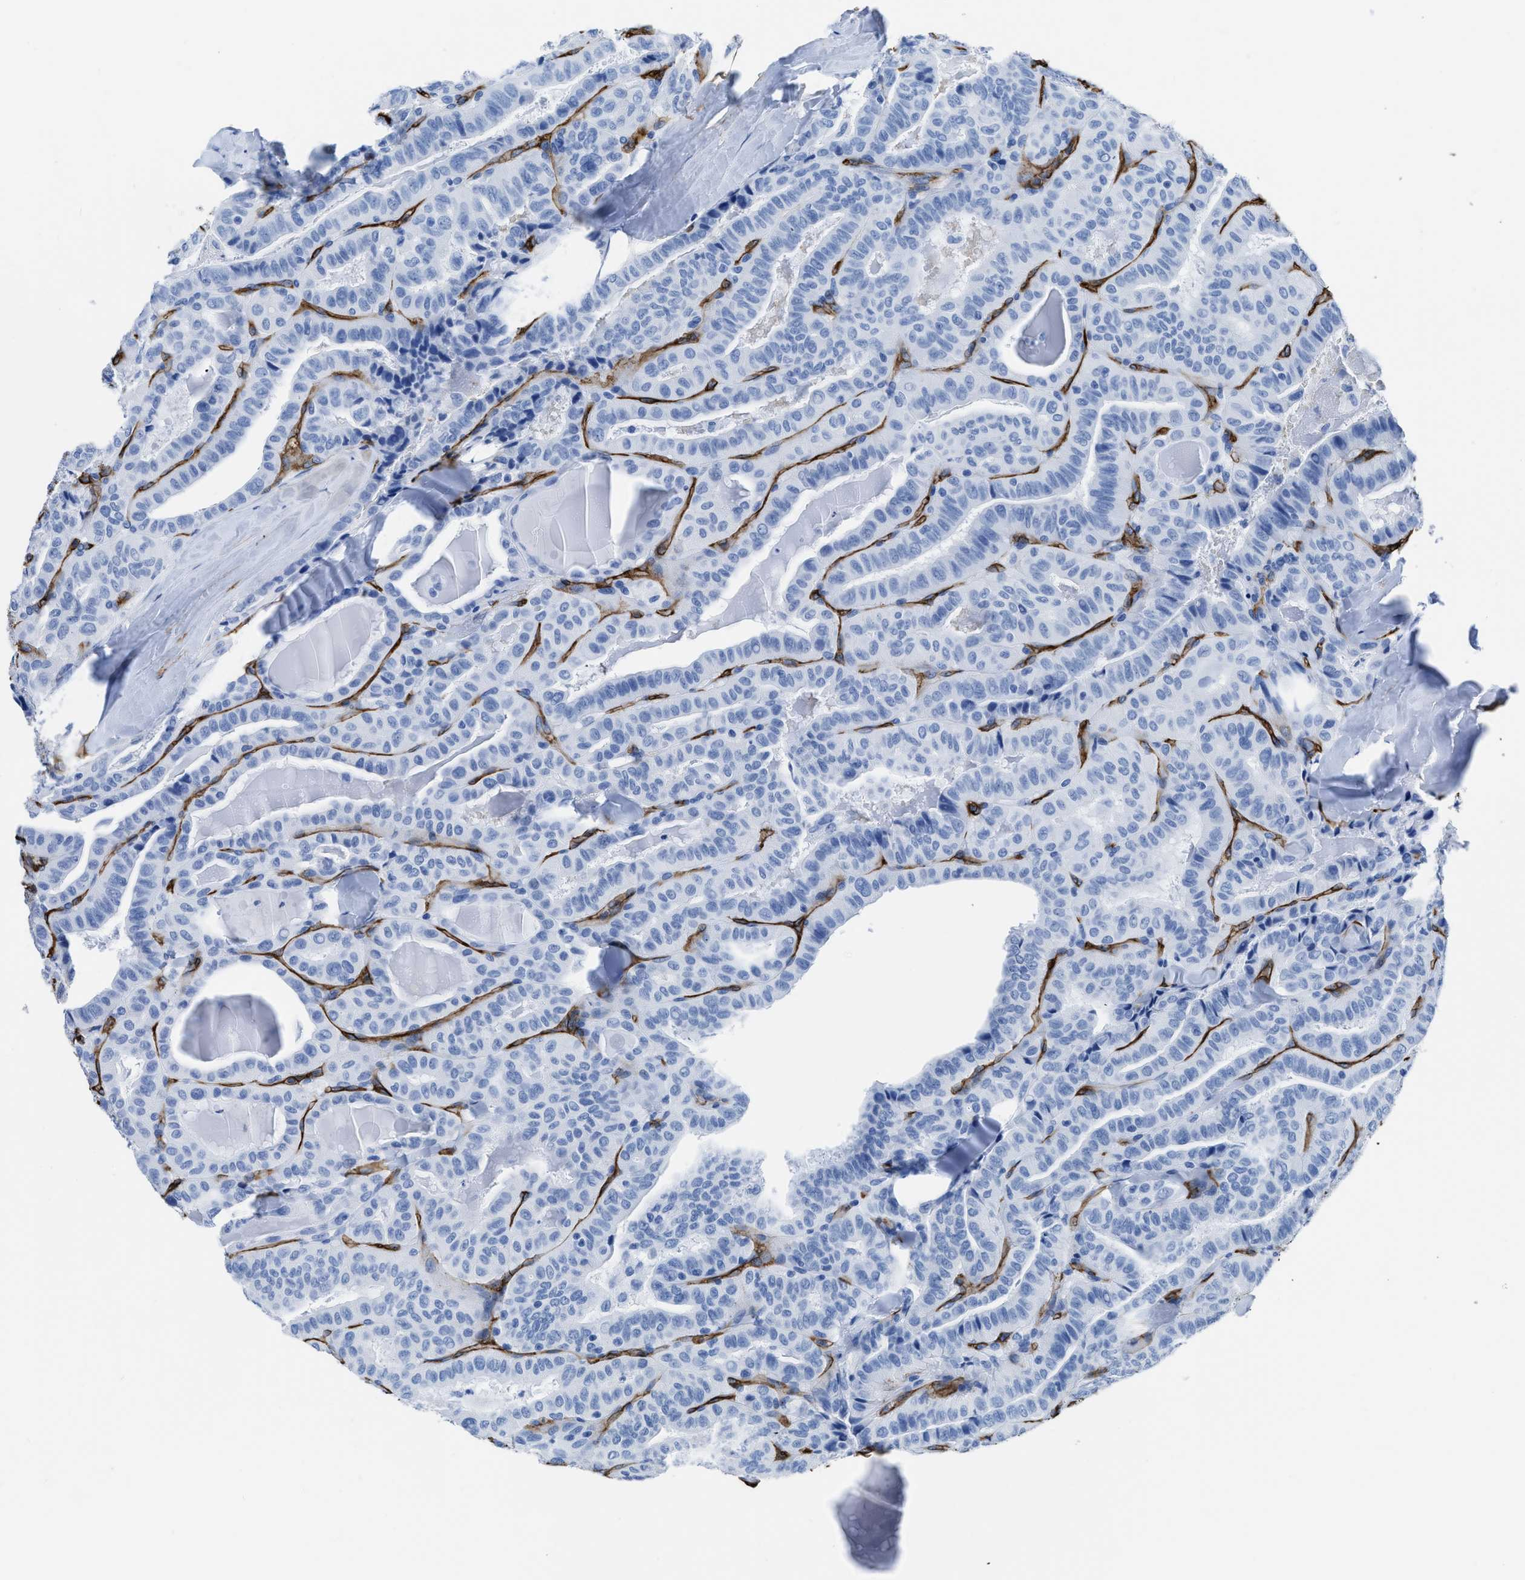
{"staining": {"intensity": "negative", "quantity": "none", "location": "none"}, "tissue": "thyroid cancer", "cell_type": "Tumor cells", "image_type": "cancer", "snomed": [{"axis": "morphology", "description": "Papillary adenocarcinoma, NOS"}, {"axis": "topography", "description": "Thyroid gland"}], "caption": "Thyroid papillary adenocarcinoma stained for a protein using immunohistochemistry reveals no staining tumor cells.", "gene": "AQP1", "patient": {"sex": "male", "age": 77}}